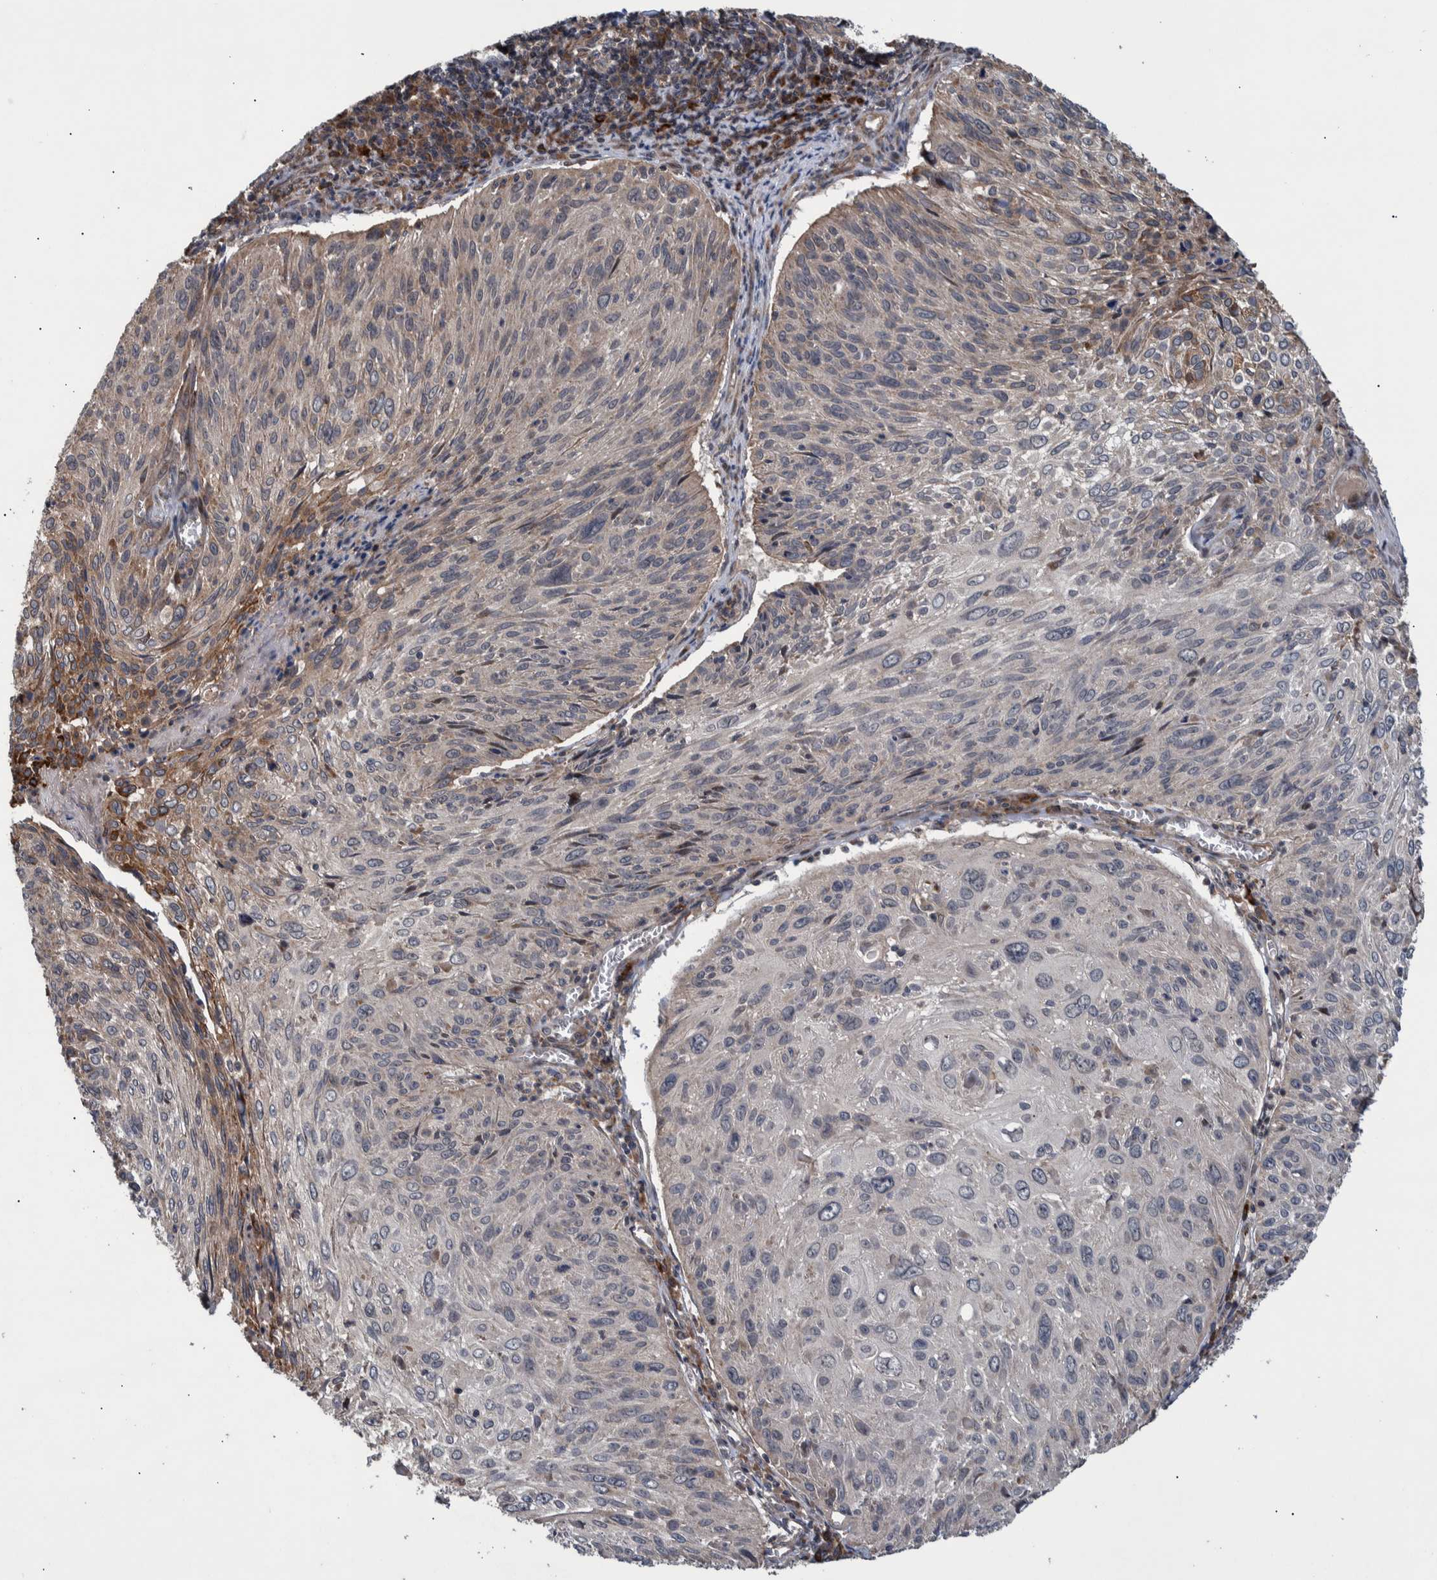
{"staining": {"intensity": "negative", "quantity": "none", "location": "none"}, "tissue": "cervical cancer", "cell_type": "Tumor cells", "image_type": "cancer", "snomed": [{"axis": "morphology", "description": "Squamous cell carcinoma, NOS"}, {"axis": "topography", "description": "Cervix"}], "caption": "This is a micrograph of immunohistochemistry staining of cervical cancer, which shows no expression in tumor cells.", "gene": "B3GNTL1", "patient": {"sex": "female", "age": 51}}